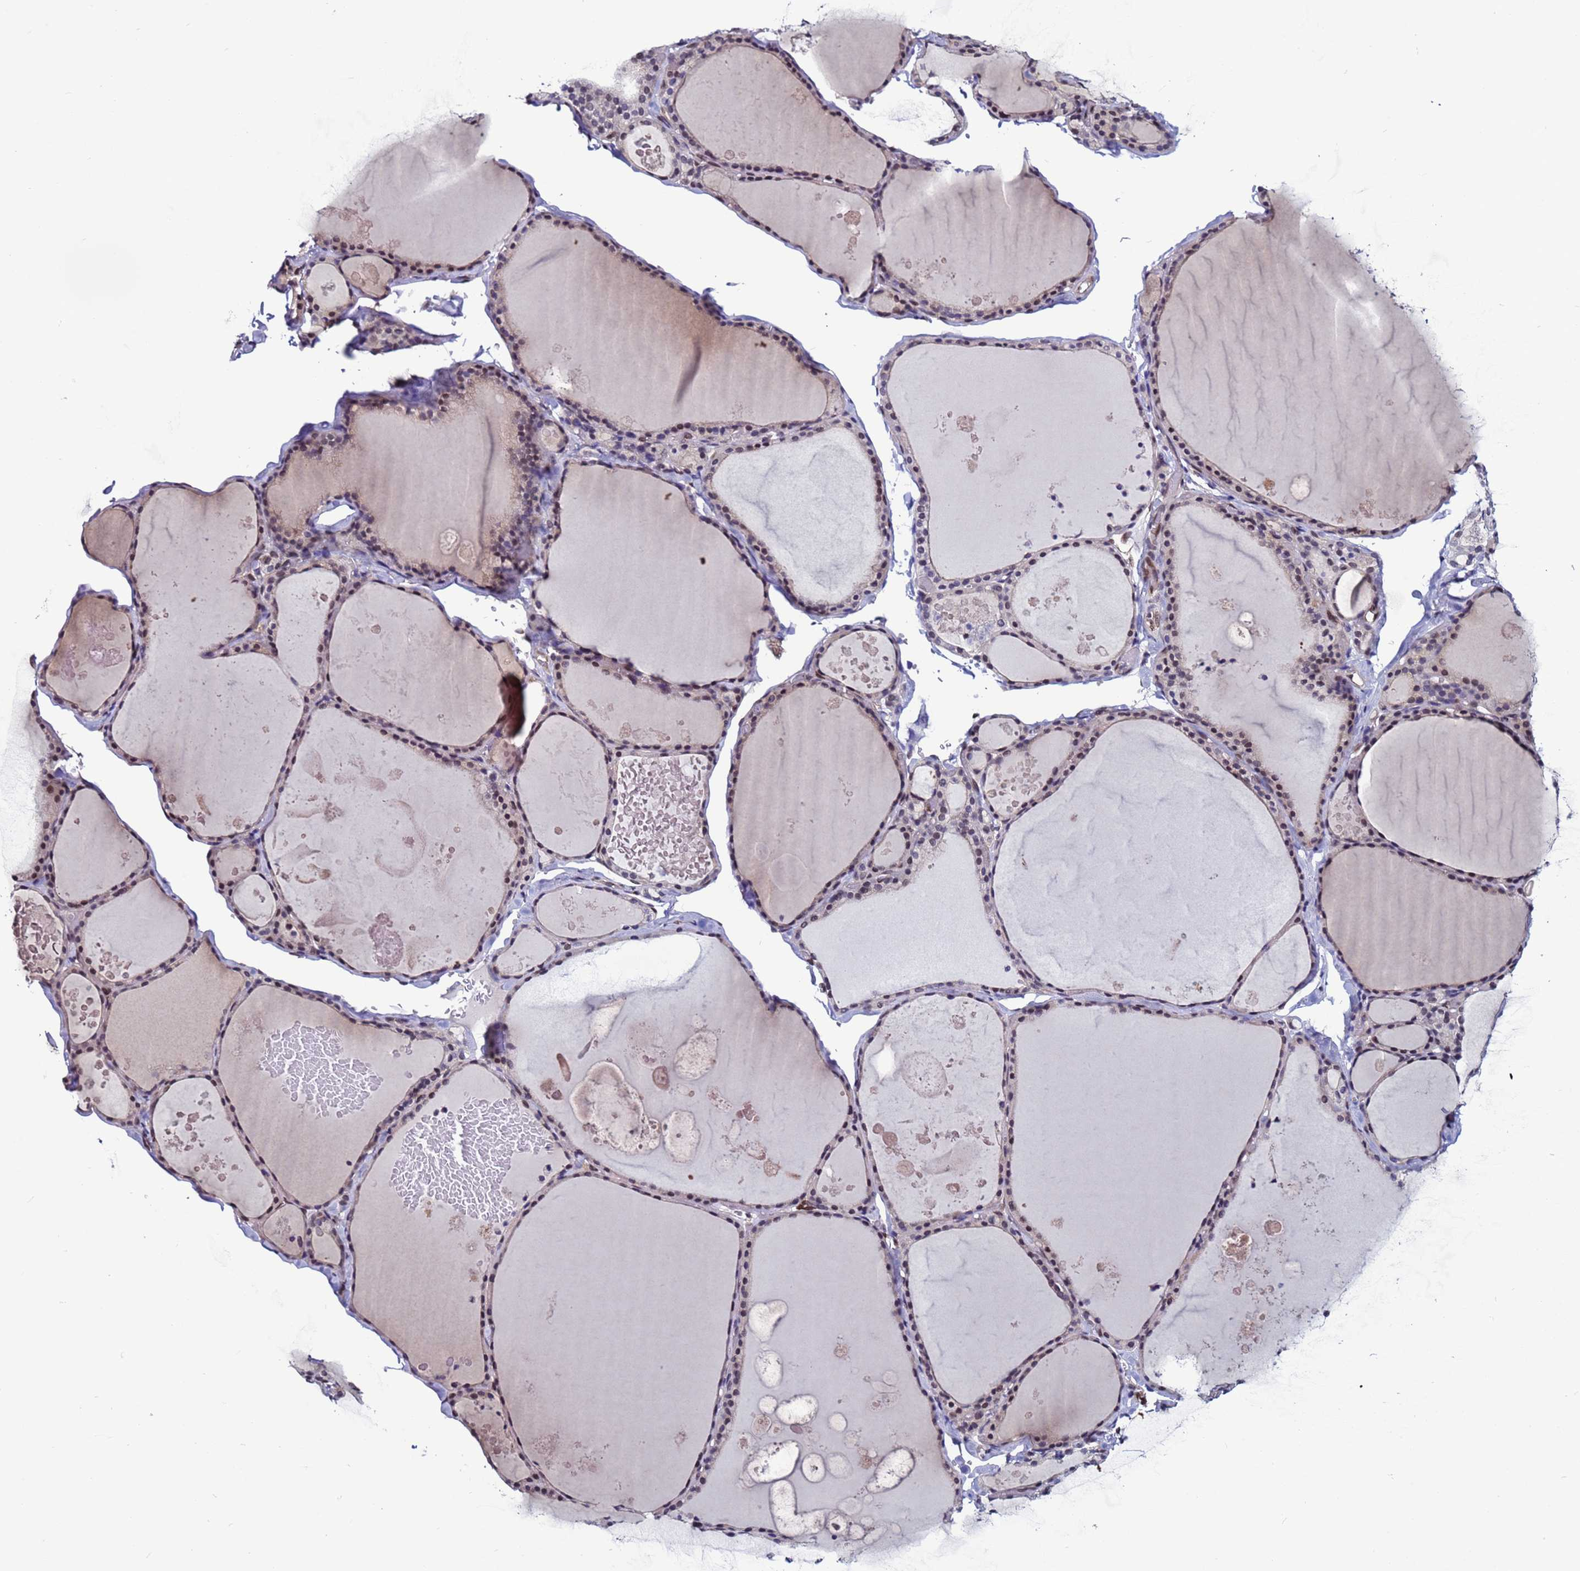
{"staining": {"intensity": "weak", "quantity": "25%-75%", "location": "cytoplasmic/membranous,nuclear"}, "tissue": "thyroid gland", "cell_type": "Glandular cells", "image_type": "normal", "snomed": [{"axis": "morphology", "description": "Normal tissue, NOS"}, {"axis": "topography", "description": "Thyroid gland"}], "caption": "Unremarkable thyroid gland displays weak cytoplasmic/membranous,nuclear staining in about 25%-75% of glandular cells The staining was performed using DAB (3,3'-diaminobenzidine), with brown indicating positive protein expression. Nuclei are stained blue with hematoxylin..", "gene": "TRIM37", "patient": {"sex": "male", "age": 56}}